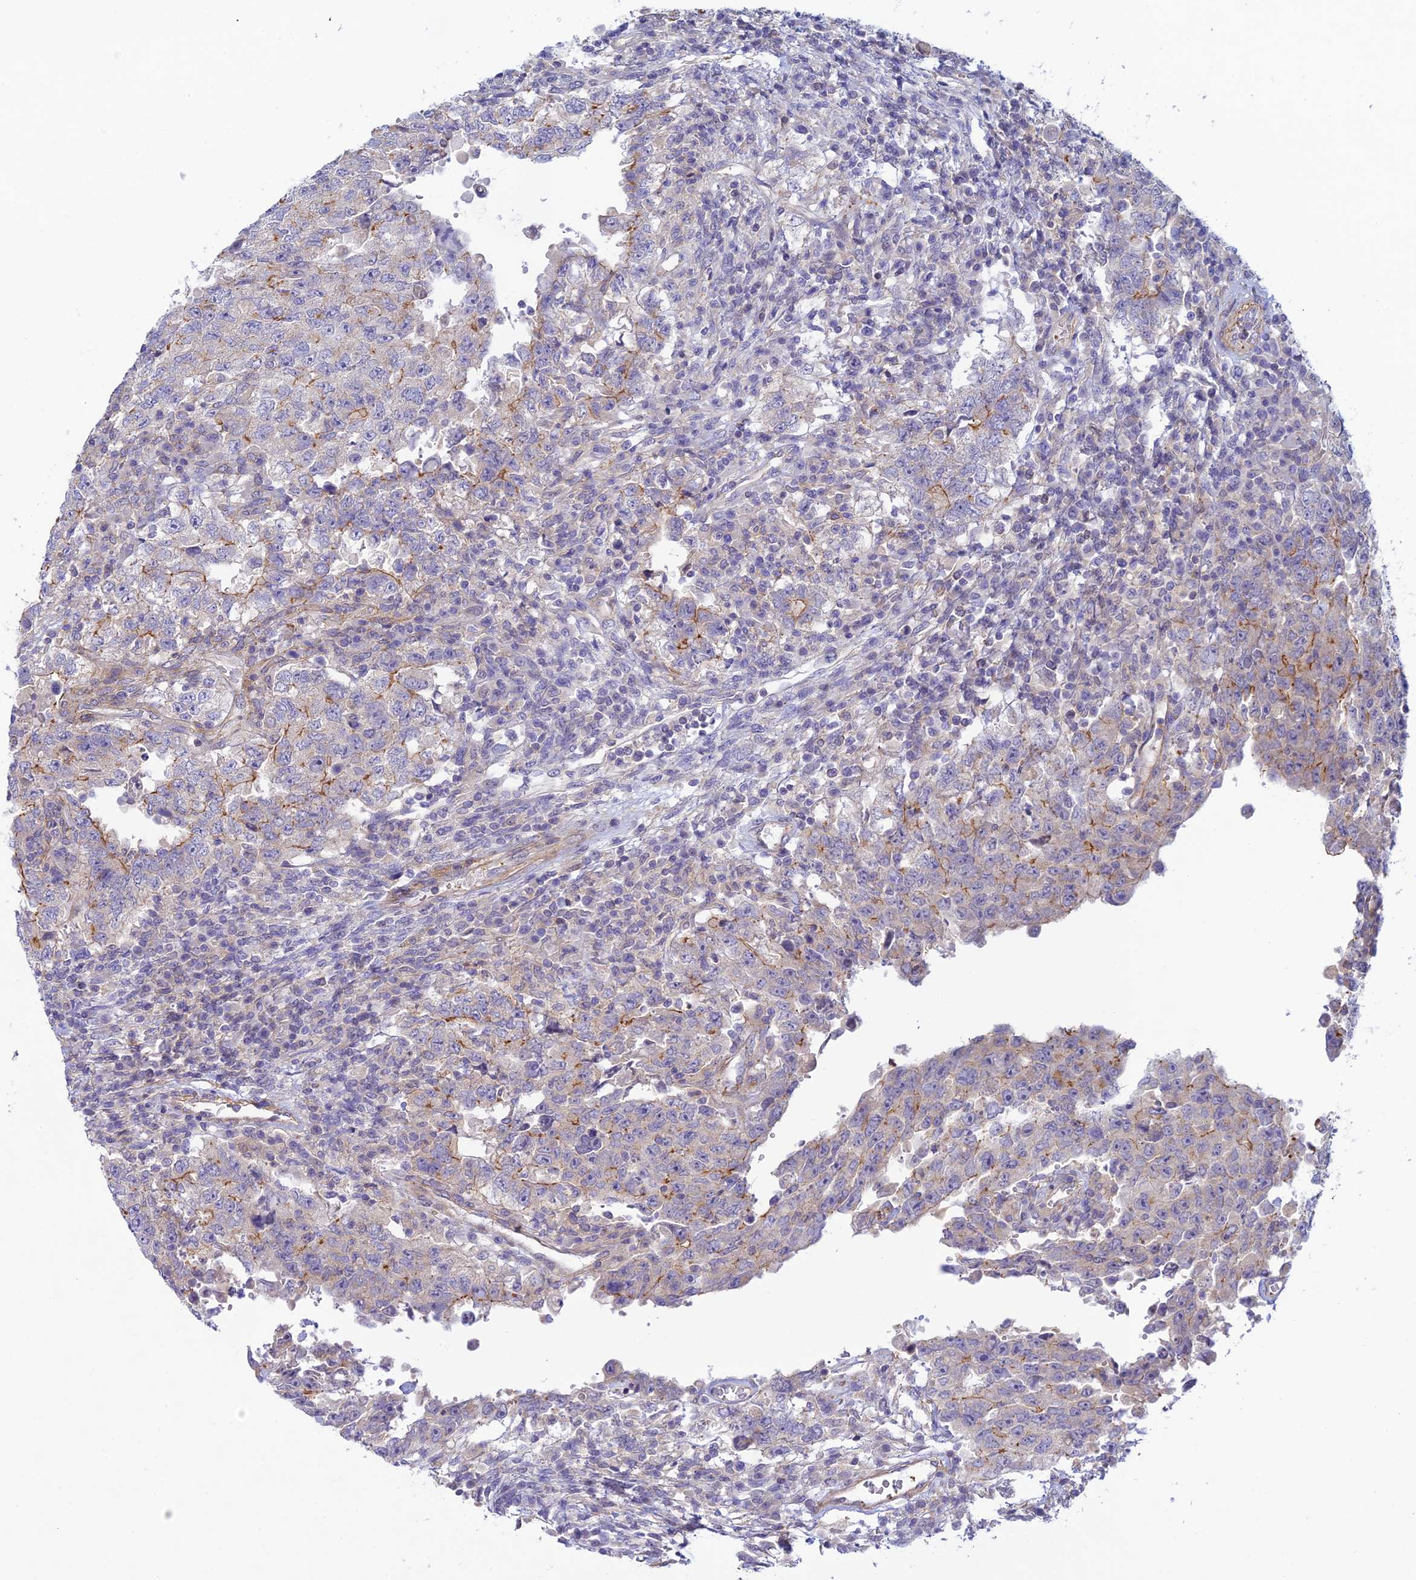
{"staining": {"intensity": "moderate", "quantity": "<25%", "location": "cytoplasmic/membranous"}, "tissue": "testis cancer", "cell_type": "Tumor cells", "image_type": "cancer", "snomed": [{"axis": "morphology", "description": "Carcinoma, Embryonal, NOS"}, {"axis": "topography", "description": "Testis"}], "caption": "Human testis cancer stained for a protein (brown) displays moderate cytoplasmic/membranous positive positivity in approximately <25% of tumor cells.", "gene": "FBXW4", "patient": {"sex": "male", "age": 26}}